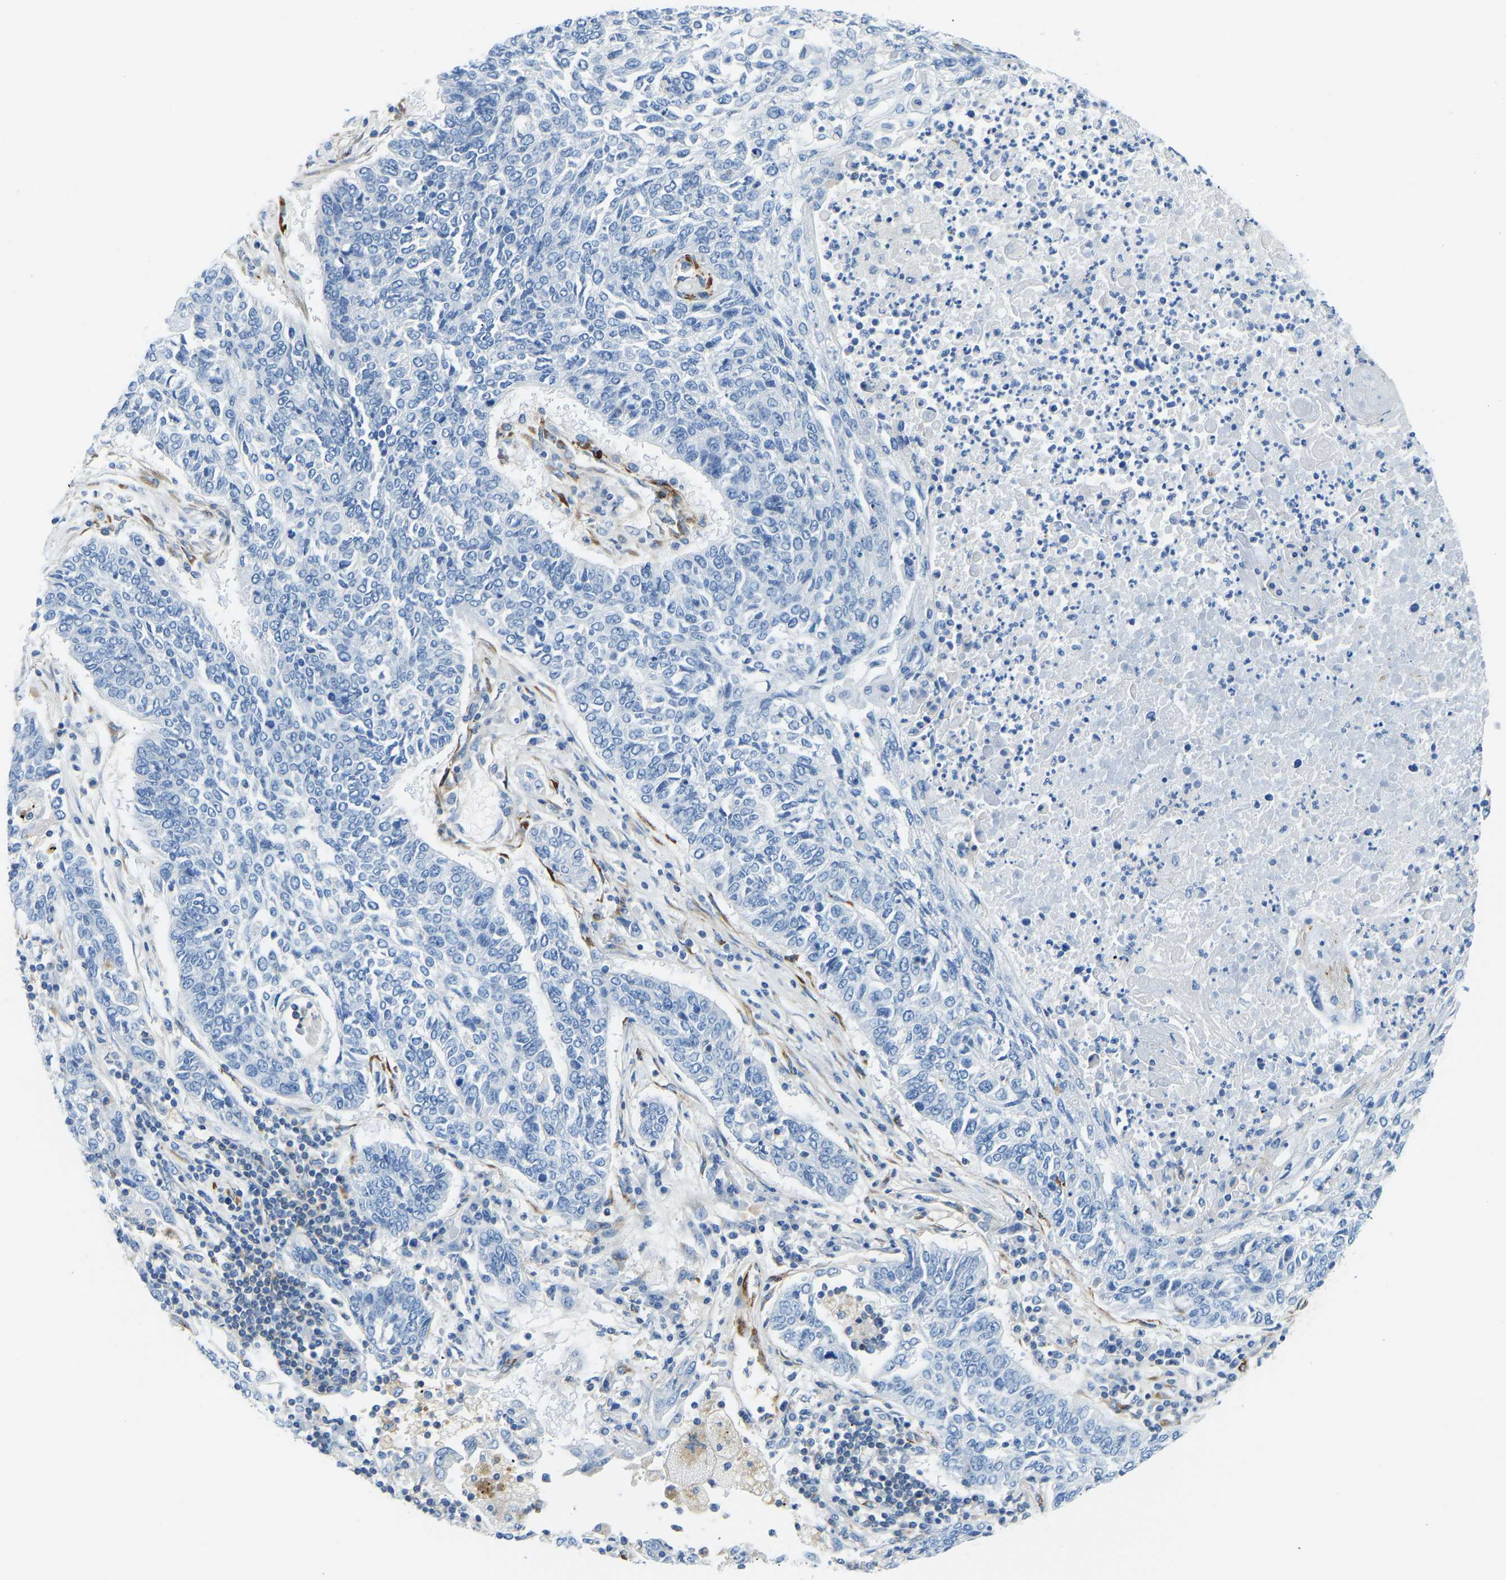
{"staining": {"intensity": "negative", "quantity": "none", "location": "none"}, "tissue": "lung cancer", "cell_type": "Tumor cells", "image_type": "cancer", "snomed": [{"axis": "morphology", "description": "Normal tissue, NOS"}, {"axis": "morphology", "description": "Squamous cell carcinoma, NOS"}, {"axis": "topography", "description": "Cartilage tissue"}, {"axis": "topography", "description": "Bronchus"}, {"axis": "topography", "description": "Lung"}], "caption": "Protein analysis of lung squamous cell carcinoma demonstrates no significant expression in tumor cells. Nuclei are stained in blue.", "gene": "COL15A1", "patient": {"sex": "female", "age": 49}}